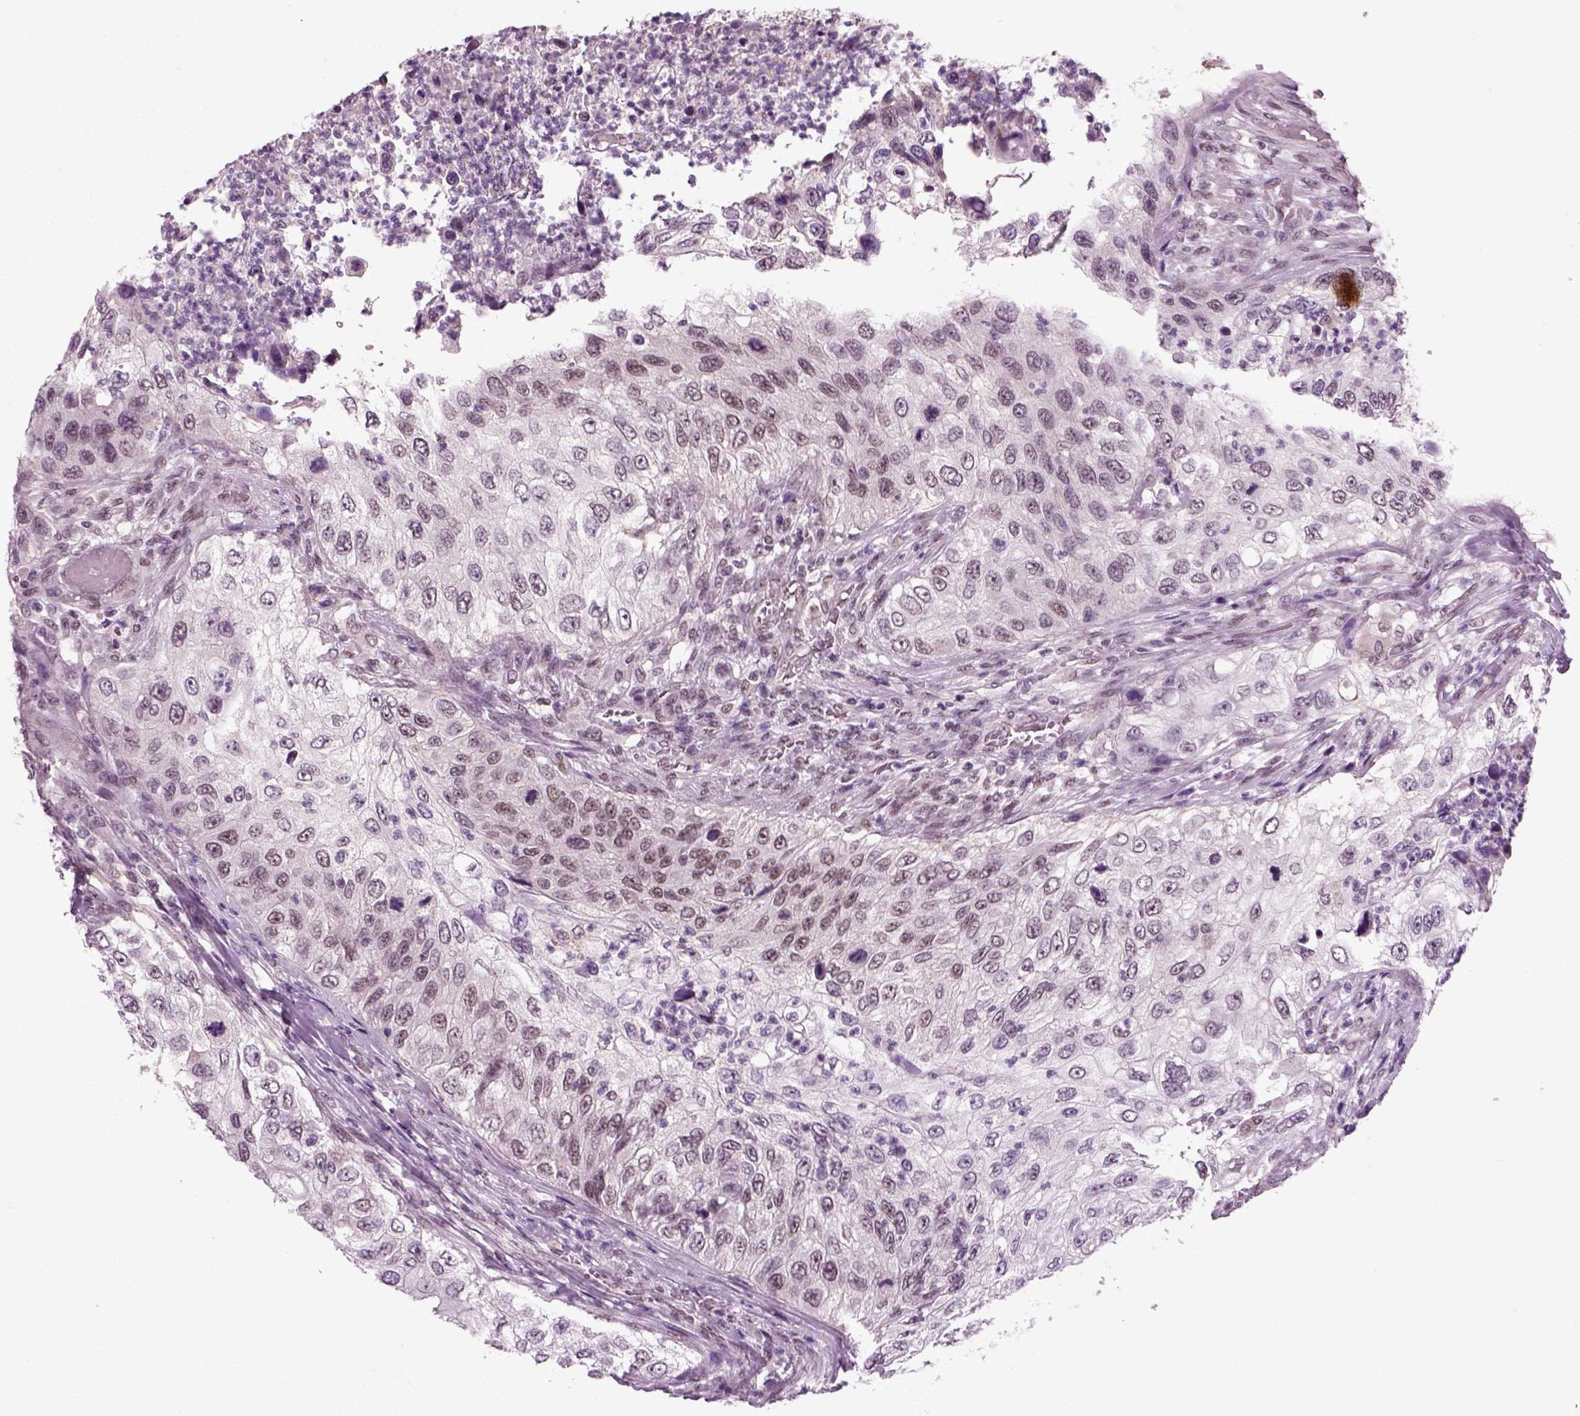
{"staining": {"intensity": "moderate", "quantity": "<25%", "location": "nuclear"}, "tissue": "urothelial cancer", "cell_type": "Tumor cells", "image_type": "cancer", "snomed": [{"axis": "morphology", "description": "Urothelial carcinoma, High grade"}, {"axis": "topography", "description": "Urinary bladder"}], "caption": "Immunohistochemistry (IHC) of human urothelial carcinoma (high-grade) demonstrates low levels of moderate nuclear staining in about <25% of tumor cells.", "gene": "RCOR3", "patient": {"sex": "female", "age": 60}}